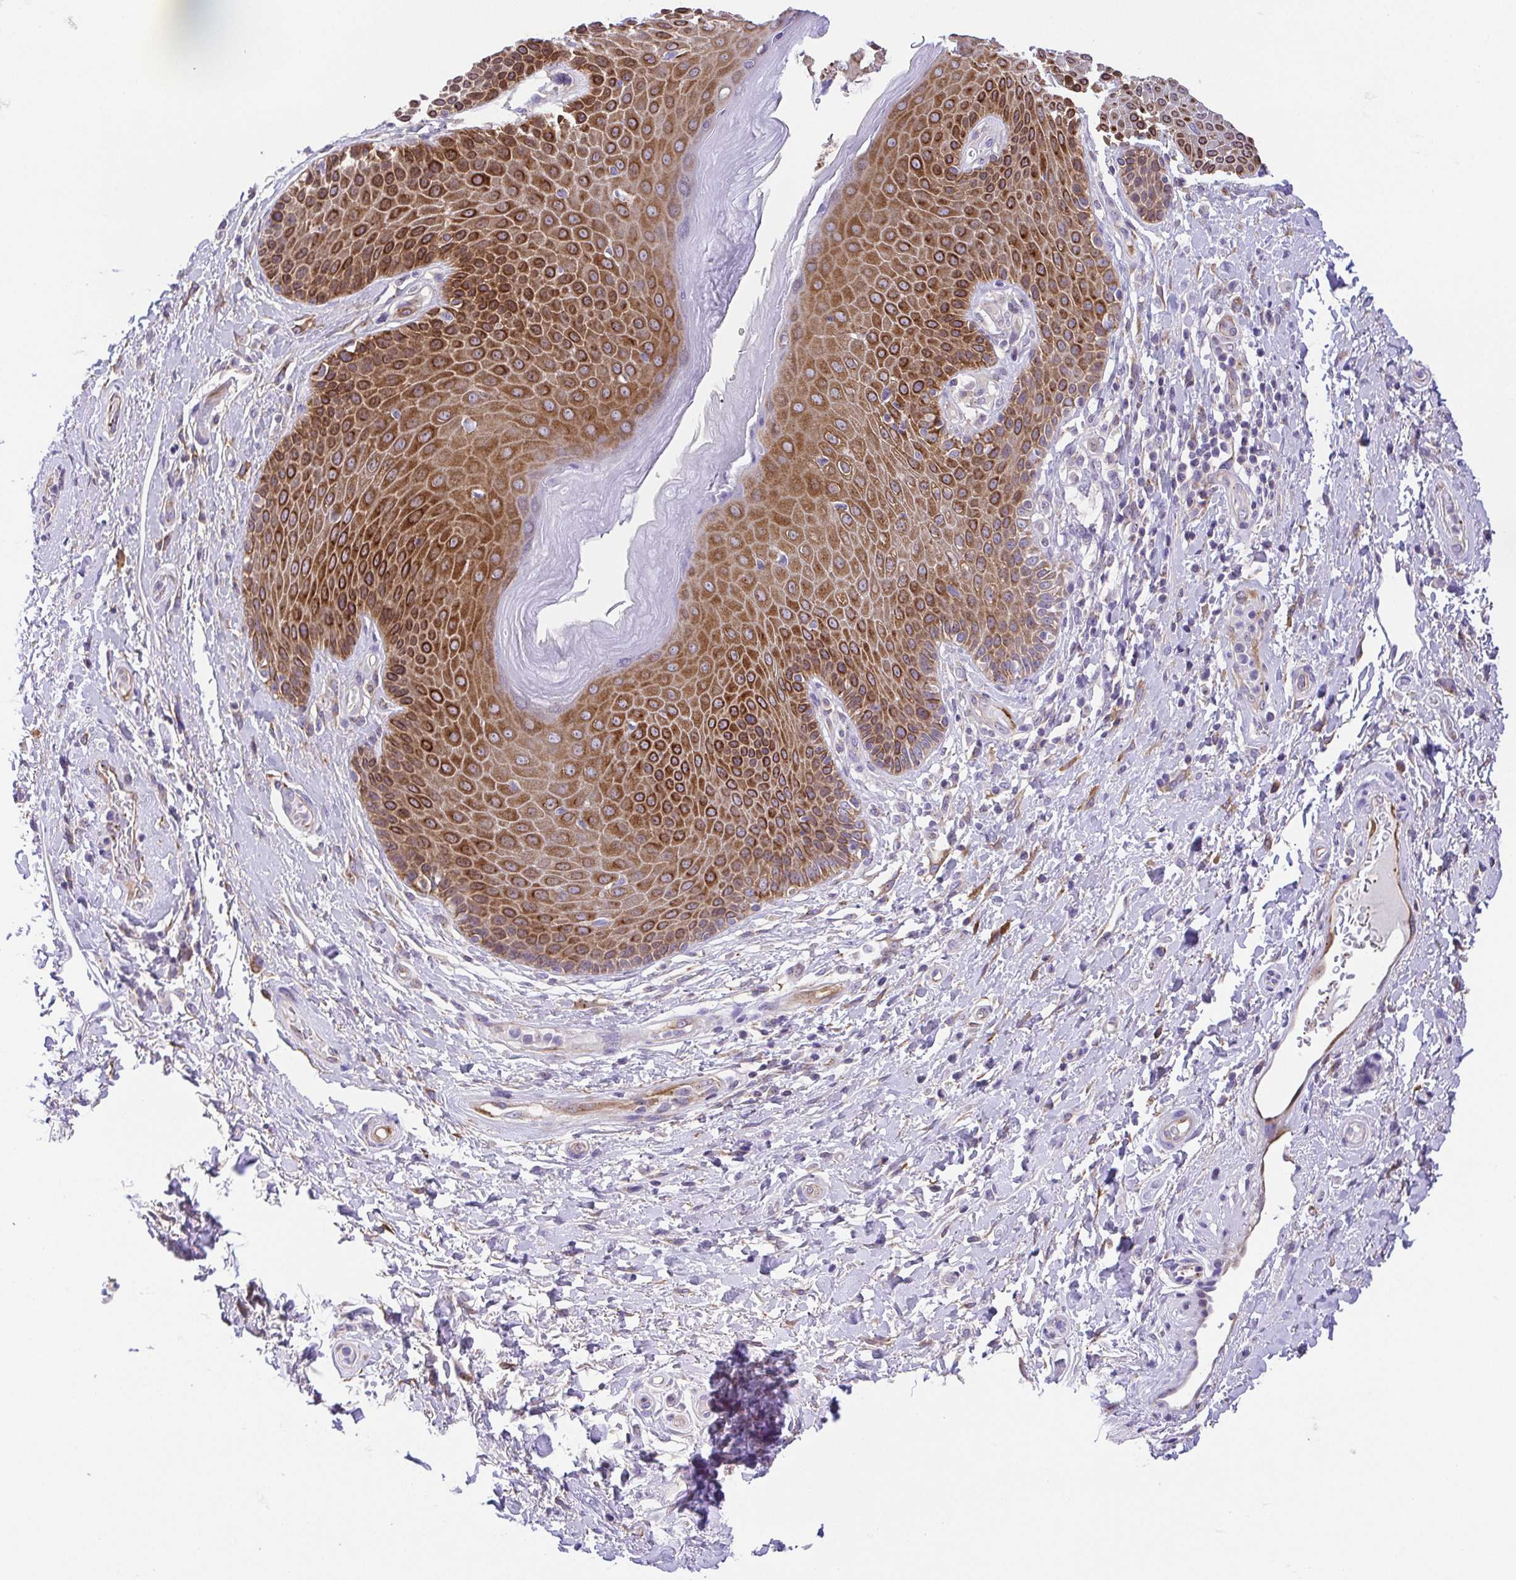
{"staining": {"intensity": "strong", "quantity": ">75%", "location": "cytoplasmic/membranous"}, "tissue": "skin", "cell_type": "Epidermal cells", "image_type": "normal", "snomed": [{"axis": "morphology", "description": "Normal tissue, NOS"}, {"axis": "topography", "description": "Anal"}, {"axis": "topography", "description": "Peripheral nerve tissue"}], "caption": "IHC image of normal human skin stained for a protein (brown), which exhibits high levels of strong cytoplasmic/membranous positivity in about >75% of epidermal cells.", "gene": "SLC13A1", "patient": {"sex": "male", "age": 51}}